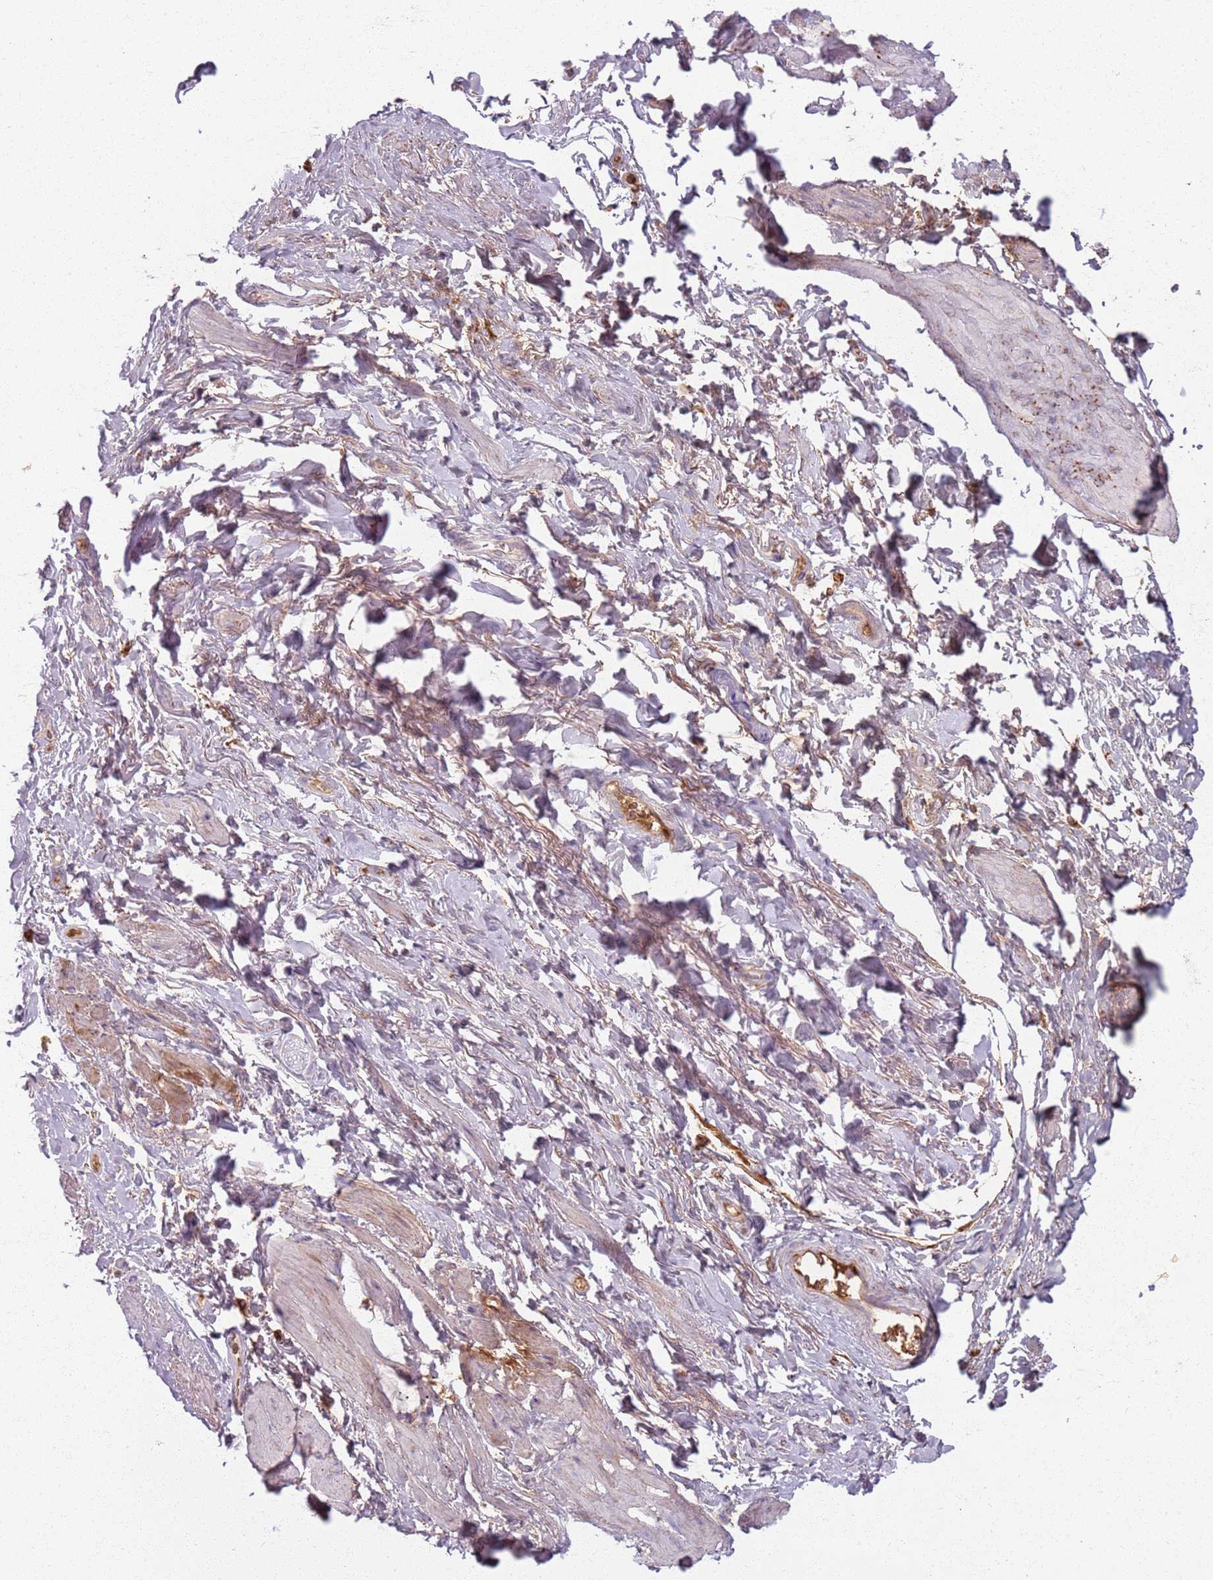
{"staining": {"intensity": "moderate", "quantity": "<25%", "location": "cytoplasmic/membranous"}, "tissue": "smooth muscle", "cell_type": "Smooth muscle cells", "image_type": "normal", "snomed": [{"axis": "morphology", "description": "Normal tissue, NOS"}, {"axis": "topography", "description": "Smooth muscle"}, {"axis": "topography", "description": "Peripheral nerve tissue"}], "caption": "The image displays a brown stain indicating the presence of a protein in the cytoplasmic/membranous of smooth muscle cells in smooth muscle. (brown staining indicates protein expression, while blue staining denotes nuclei).", "gene": "COLGALT1", "patient": {"sex": "male", "age": 69}}